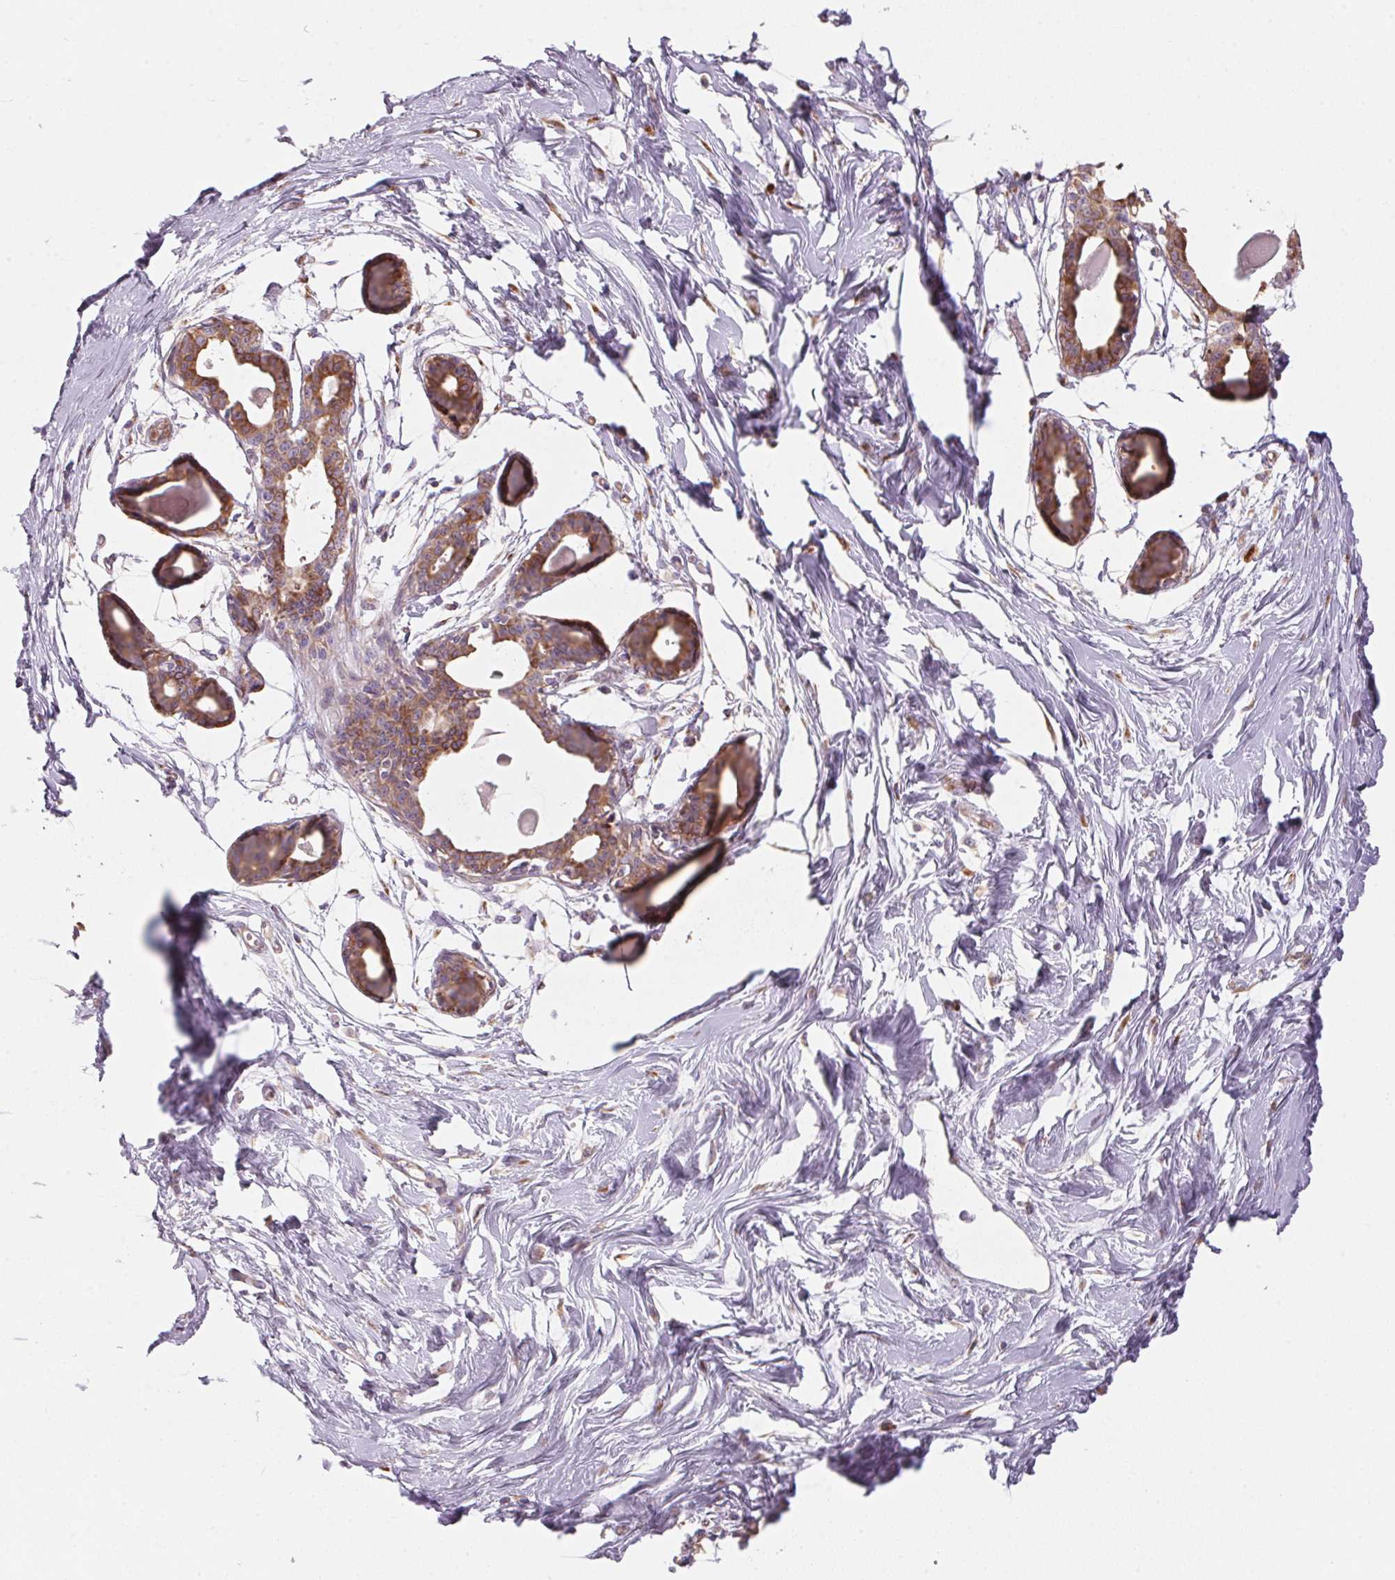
{"staining": {"intensity": "weak", "quantity": "25%-75%", "location": "cytoplasmic/membranous"}, "tissue": "breast", "cell_type": "Adipocytes", "image_type": "normal", "snomed": [{"axis": "morphology", "description": "Normal tissue, NOS"}, {"axis": "topography", "description": "Breast"}], "caption": "DAB (3,3'-diaminobenzidine) immunohistochemical staining of normal human breast displays weak cytoplasmic/membranous protein positivity in approximately 25%-75% of adipocytes.", "gene": "BLOC1S2", "patient": {"sex": "female", "age": 45}}